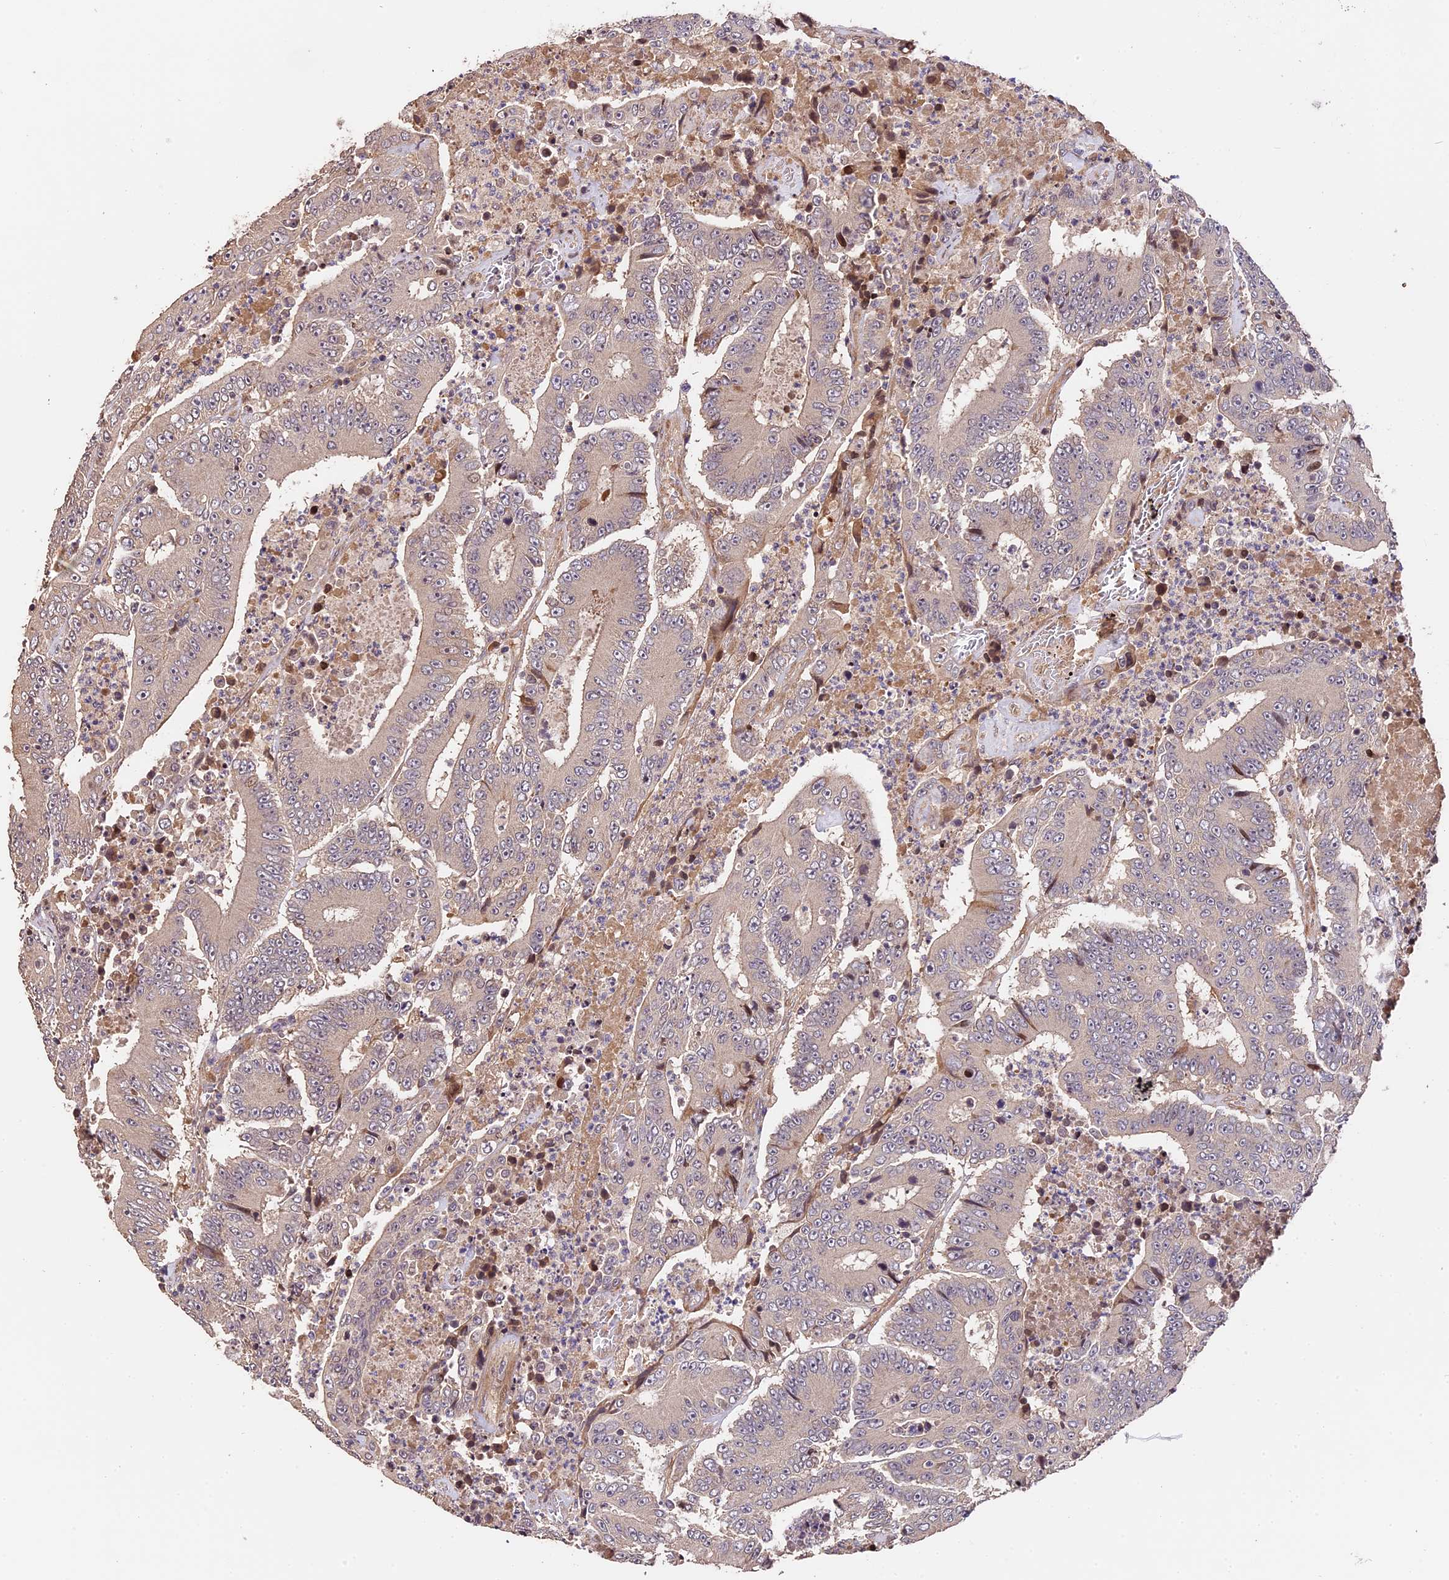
{"staining": {"intensity": "negative", "quantity": "none", "location": "none"}, "tissue": "colorectal cancer", "cell_type": "Tumor cells", "image_type": "cancer", "snomed": [{"axis": "morphology", "description": "Adenocarcinoma, NOS"}, {"axis": "topography", "description": "Colon"}], "caption": "An image of human adenocarcinoma (colorectal) is negative for staining in tumor cells.", "gene": "ARHGAP17", "patient": {"sex": "male", "age": 83}}